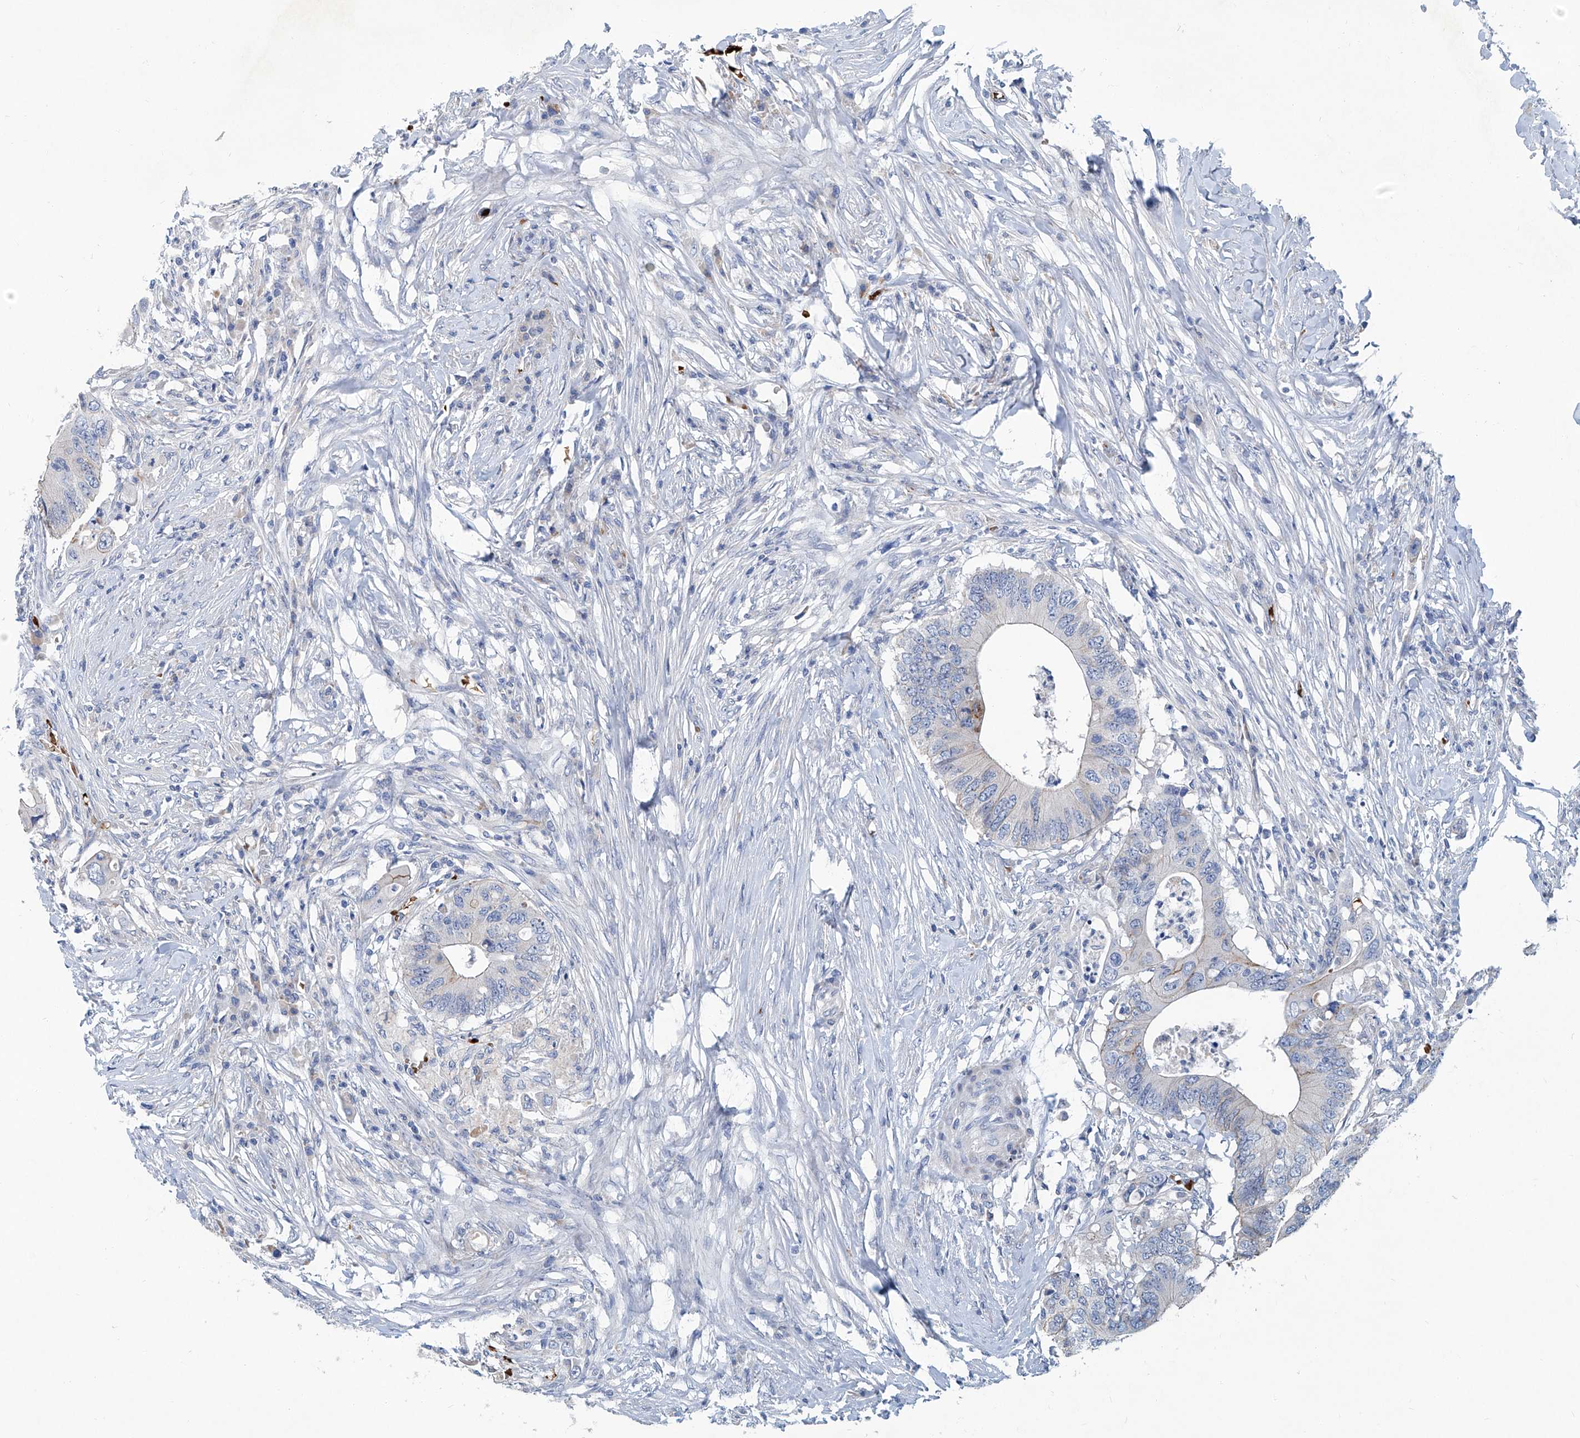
{"staining": {"intensity": "weak", "quantity": "<25%", "location": "cytoplasmic/membranous"}, "tissue": "colorectal cancer", "cell_type": "Tumor cells", "image_type": "cancer", "snomed": [{"axis": "morphology", "description": "Adenocarcinoma, NOS"}, {"axis": "topography", "description": "Colon"}], "caption": "High magnification brightfield microscopy of adenocarcinoma (colorectal) stained with DAB (3,3'-diaminobenzidine) (brown) and counterstained with hematoxylin (blue): tumor cells show no significant expression. (DAB (3,3'-diaminobenzidine) immunohistochemistry (IHC) visualized using brightfield microscopy, high magnification).", "gene": "FPR2", "patient": {"sex": "male", "age": 71}}